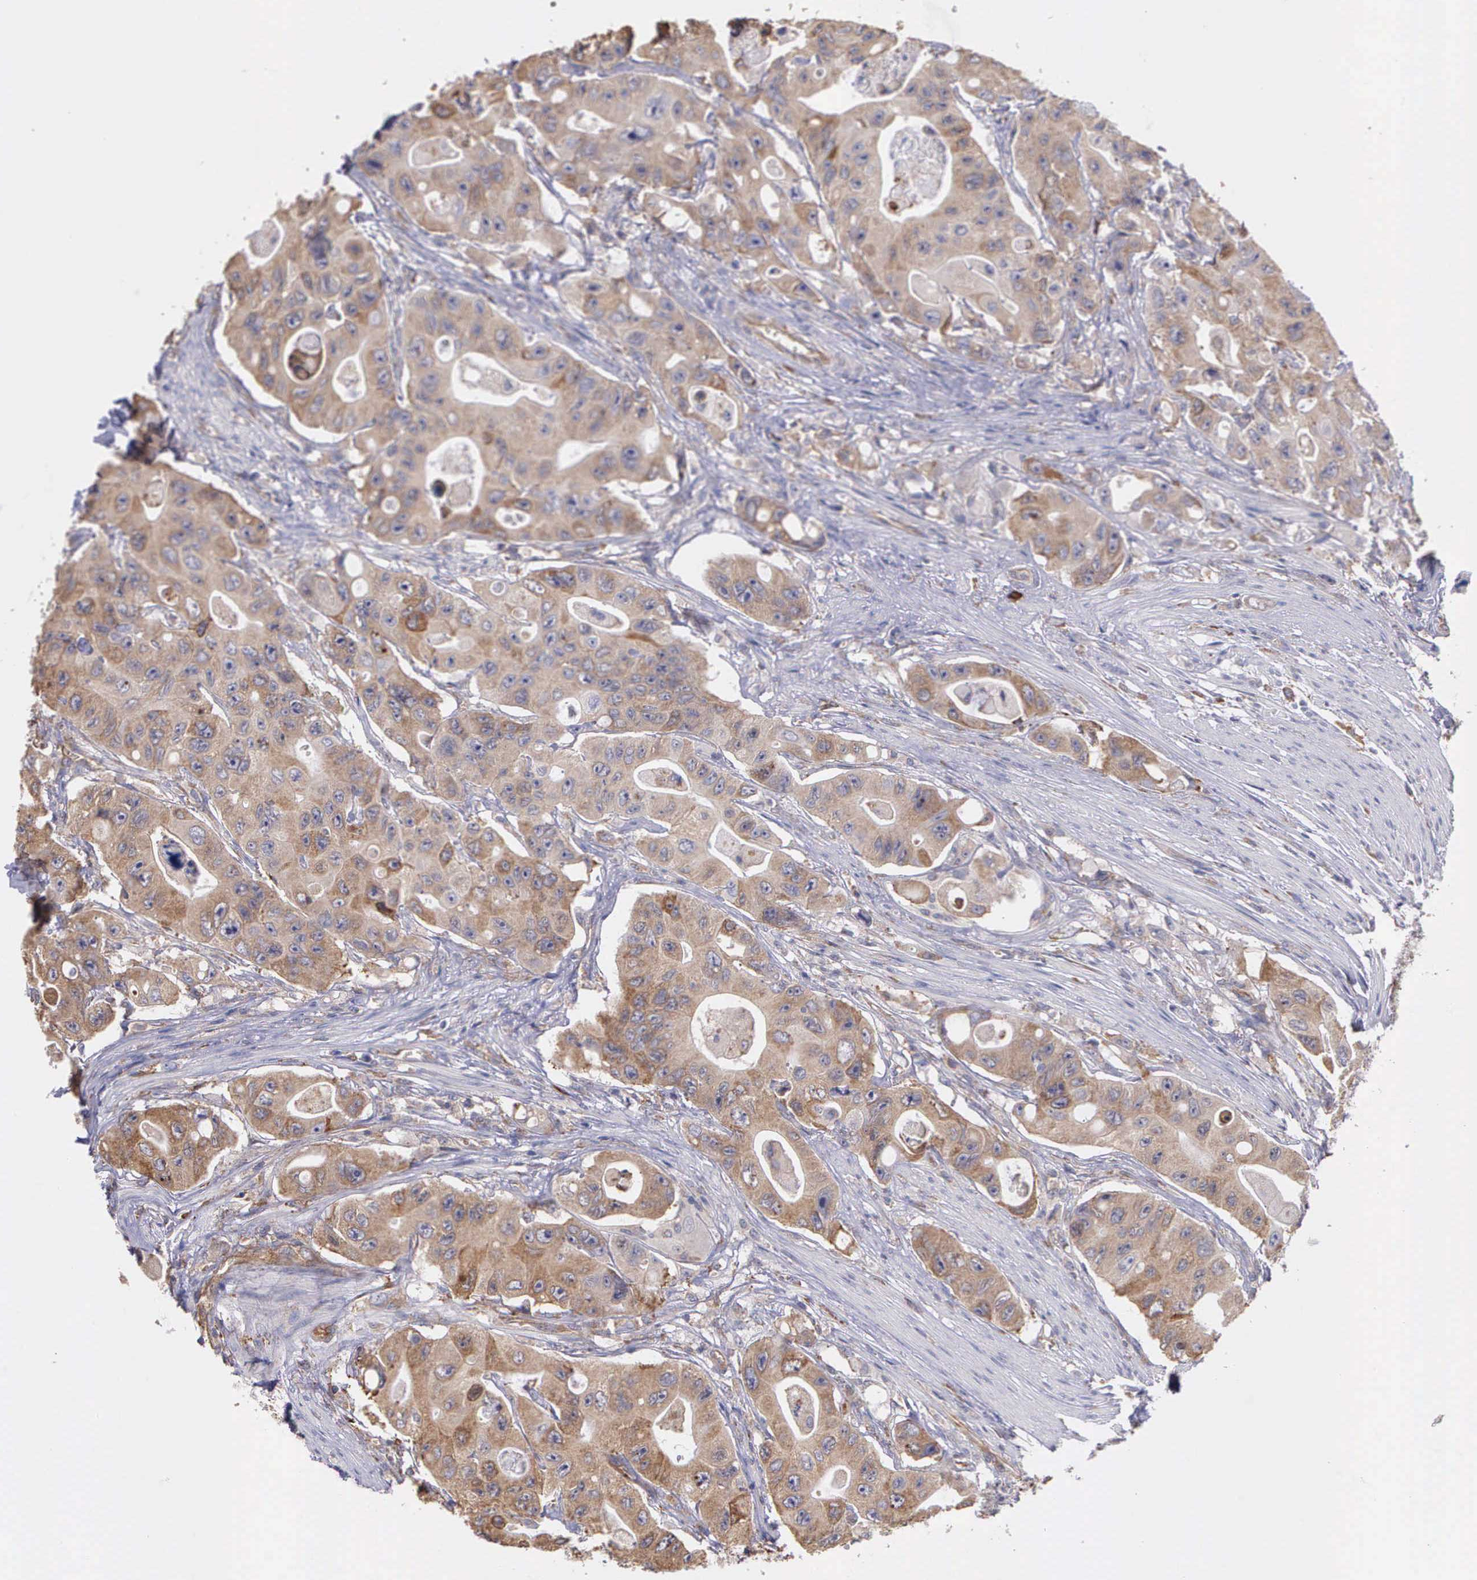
{"staining": {"intensity": "moderate", "quantity": ">75%", "location": "cytoplasmic/membranous"}, "tissue": "colorectal cancer", "cell_type": "Tumor cells", "image_type": "cancer", "snomed": [{"axis": "morphology", "description": "Adenocarcinoma, NOS"}, {"axis": "topography", "description": "Colon"}], "caption": "The photomicrograph reveals a brown stain indicating the presence of a protein in the cytoplasmic/membranous of tumor cells in colorectal cancer (adenocarcinoma). The protein of interest is shown in brown color, while the nuclei are stained blue.", "gene": "ZC3H12B", "patient": {"sex": "female", "age": 46}}